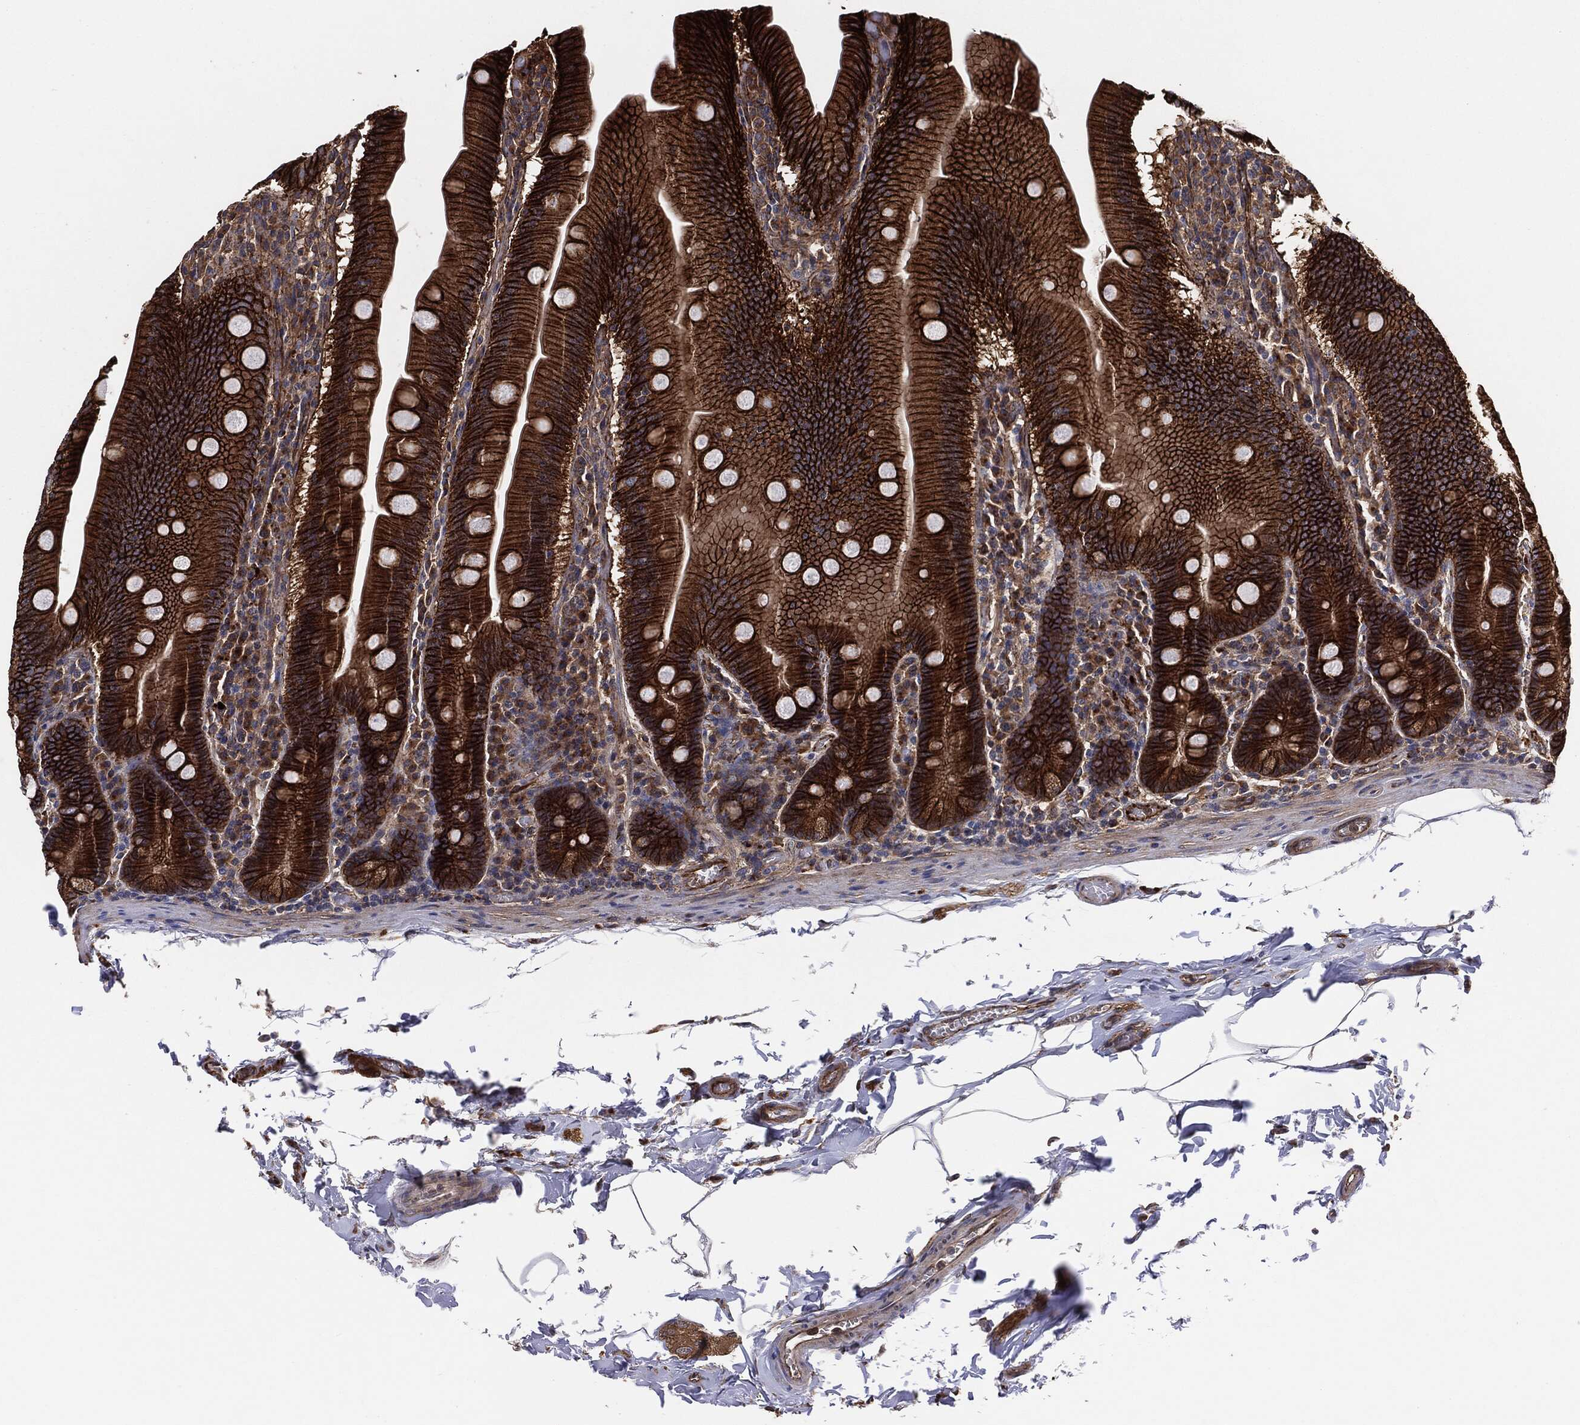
{"staining": {"intensity": "strong", "quantity": ">75%", "location": "cytoplasmic/membranous"}, "tissue": "small intestine", "cell_type": "Glandular cells", "image_type": "normal", "snomed": [{"axis": "morphology", "description": "Normal tissue, NOS"}, {"axis": "topography", "description": "Small intestine"}], "caption": "Protein staining shows strong cytoplasmic/membranous positivity in approximately >75% of glandular cells in normal small intestine.", "gene": "CTNNA1", "patient": {"sex": "male", "age": 37}}